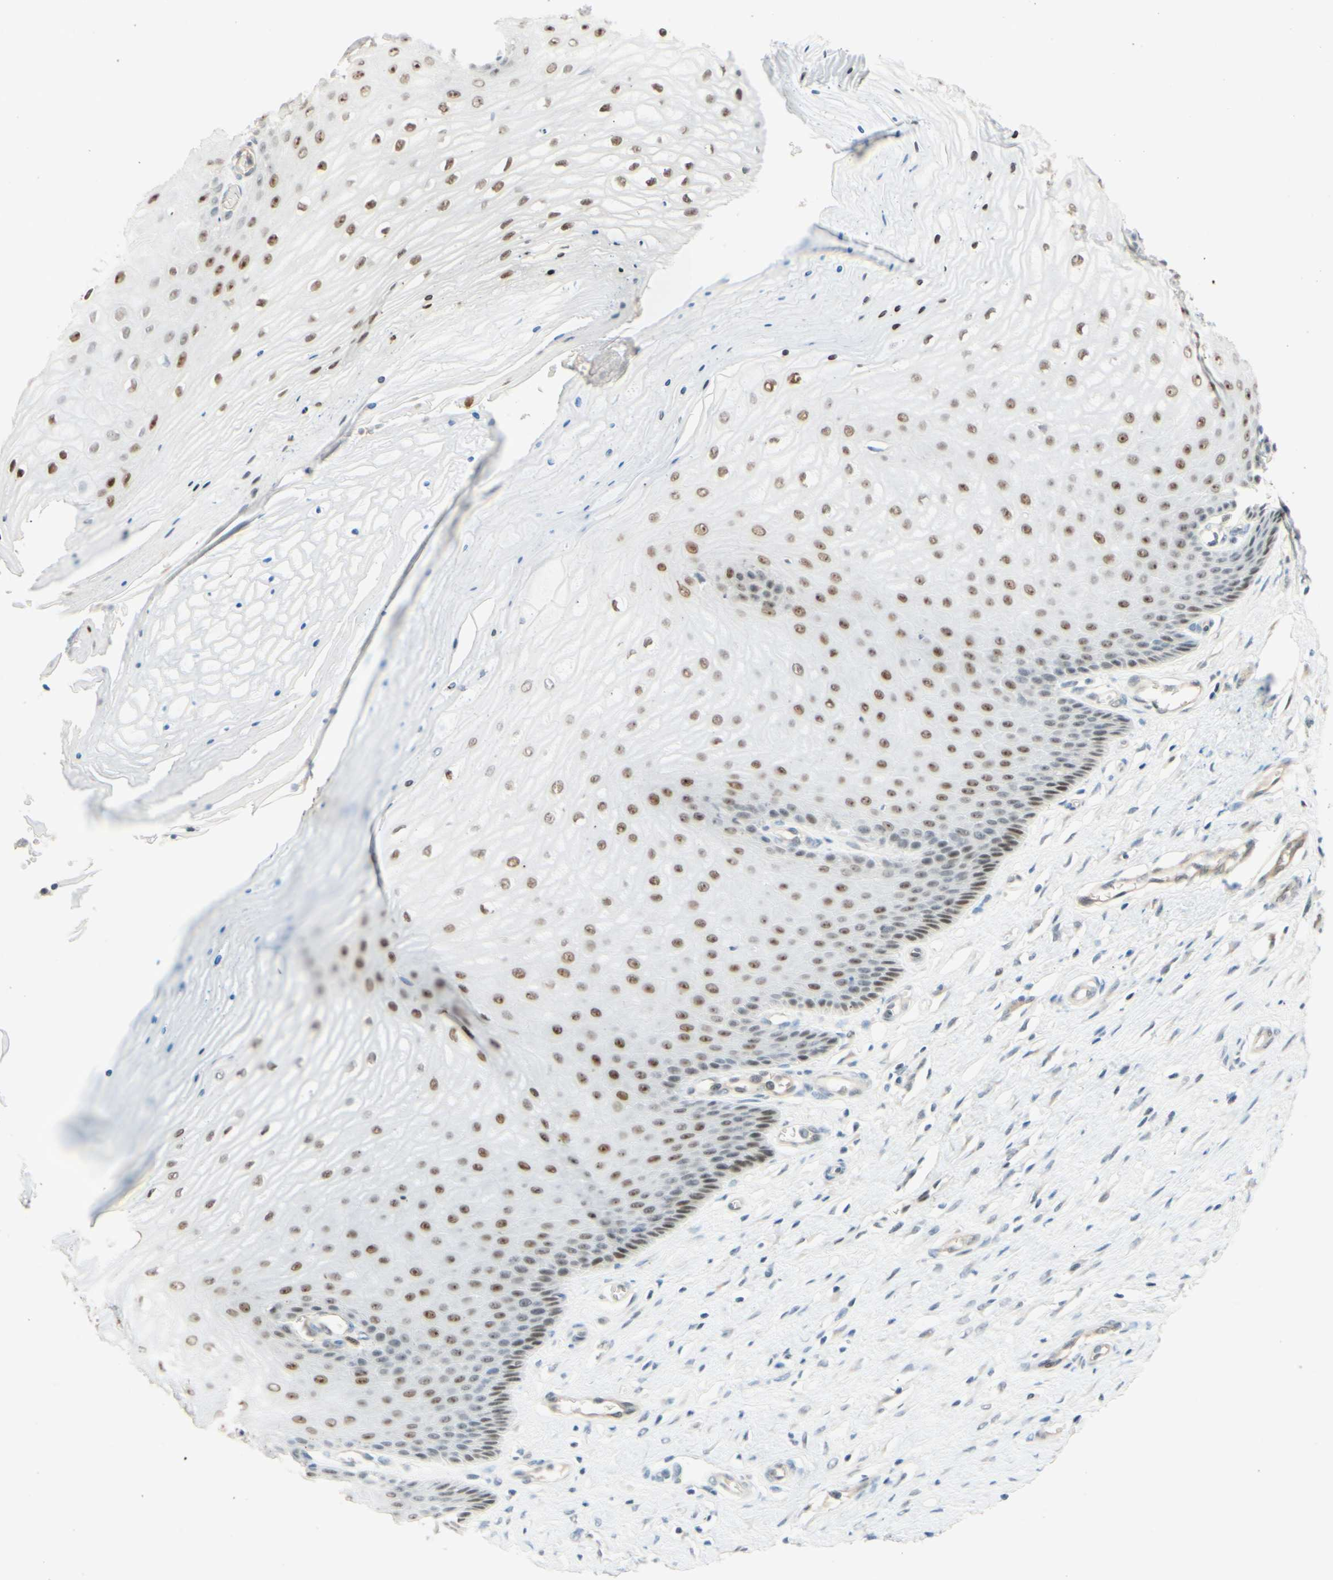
{"staining": {"intensity": "moderate", "quantity": ">75%", "location": "nuclear"}, "tissue": "cervix", "cell_type": "Glandular cells", "image_type": "normal", "snomed": [{"axis": "morphology", "description": "Normal tissue, NOS"}, {"axis": "topography", "description": "Cervix"}], "caption": "This photomicrograph shows immunohistochemistry (IHC) staining of normal cervix, with medium moderate nuclear positivity in approximately >75% of glandular cells.", "gene": "POLB", "patient": {"sex": "female", "age": 55}}